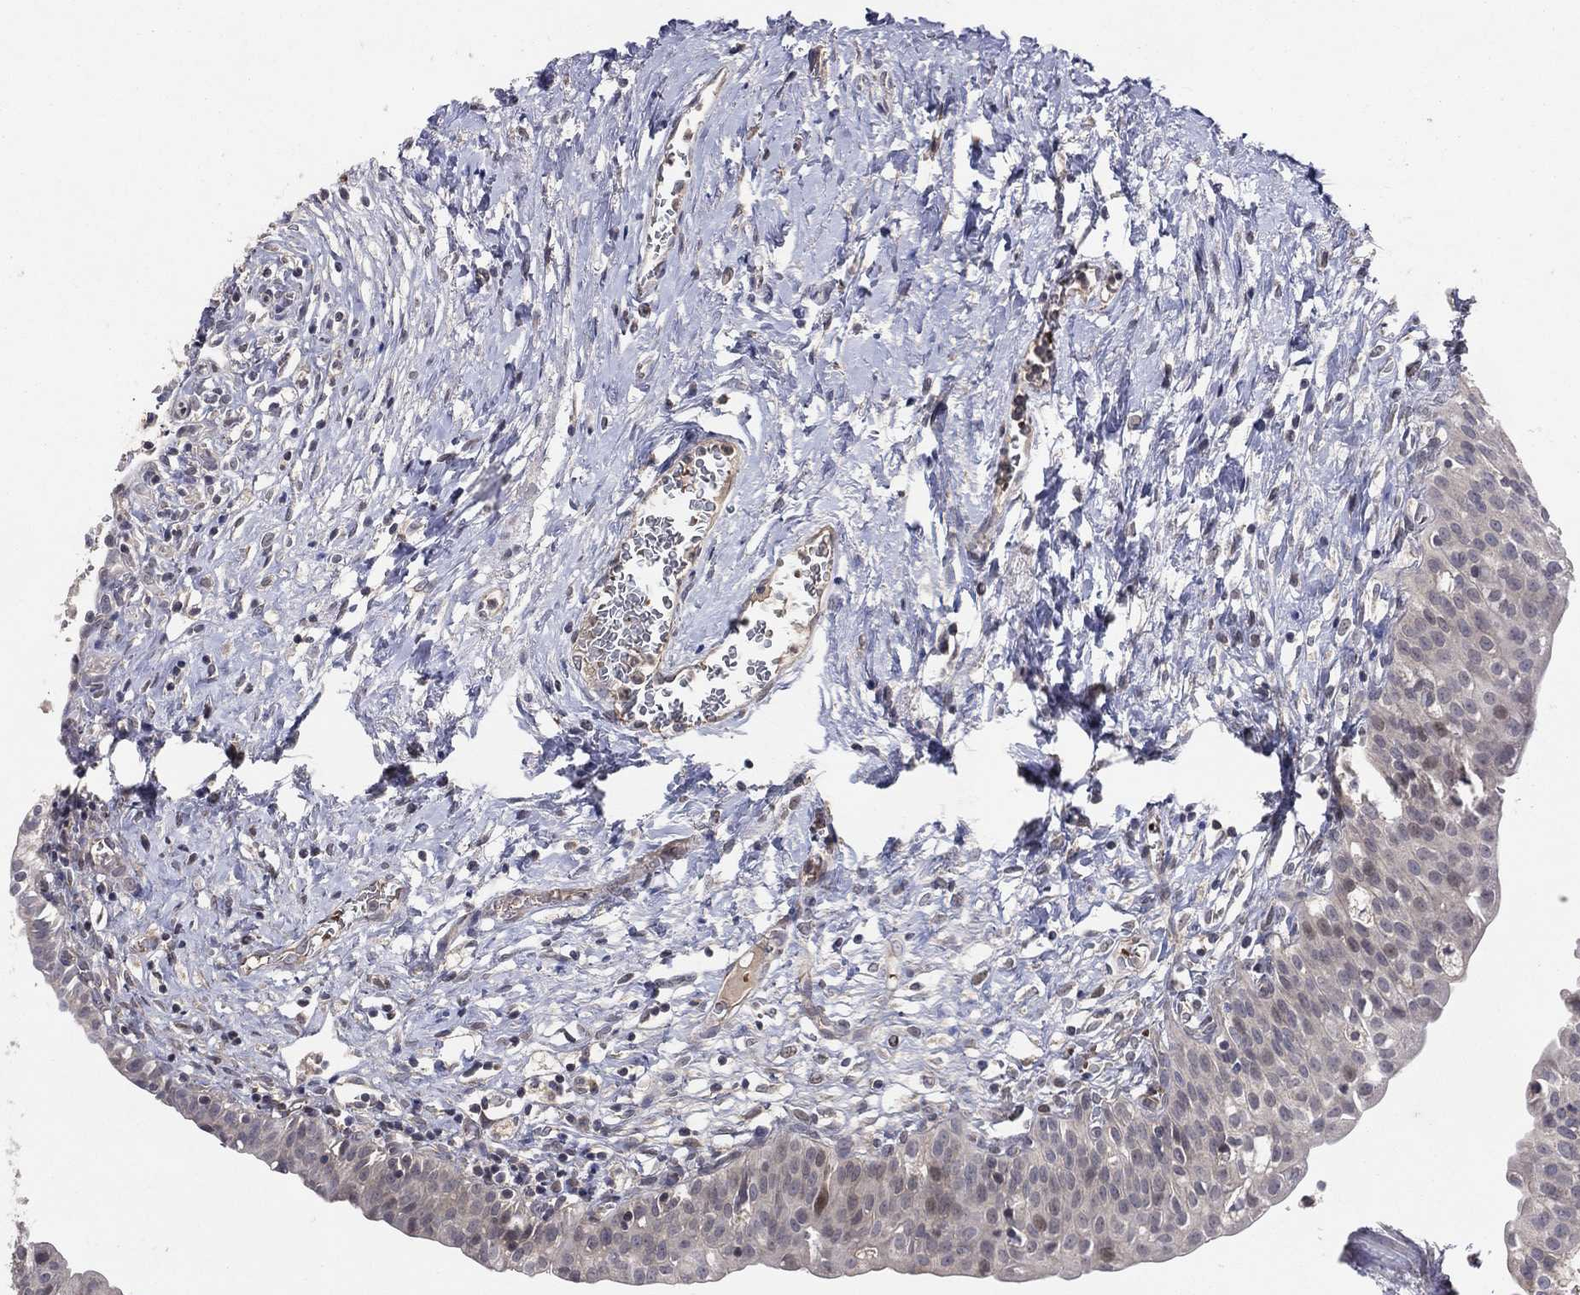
{"staining": {"intensity": "negative", "quantity": "none", "location": "none"}, "tissue": "urinary bladder", "cell_type": "Urothelial cells", "image_type": "normal", "snomed": [{"axis": "morphology", "description": "Normal tissue, NOS"}, {"axis": "topography", "description": "Urinary bladder"}], "caption": "Photomicrograph shows no protein staining in urothelial cells of unremarkable urinary bladder. Brightfield microscopy of immunohistochemistry stained with DAB (brown) and hematoxylin (blue), captured at high magnification.", "gene": "DNAH7", "patient": {"sex": "male", "age": 76}}